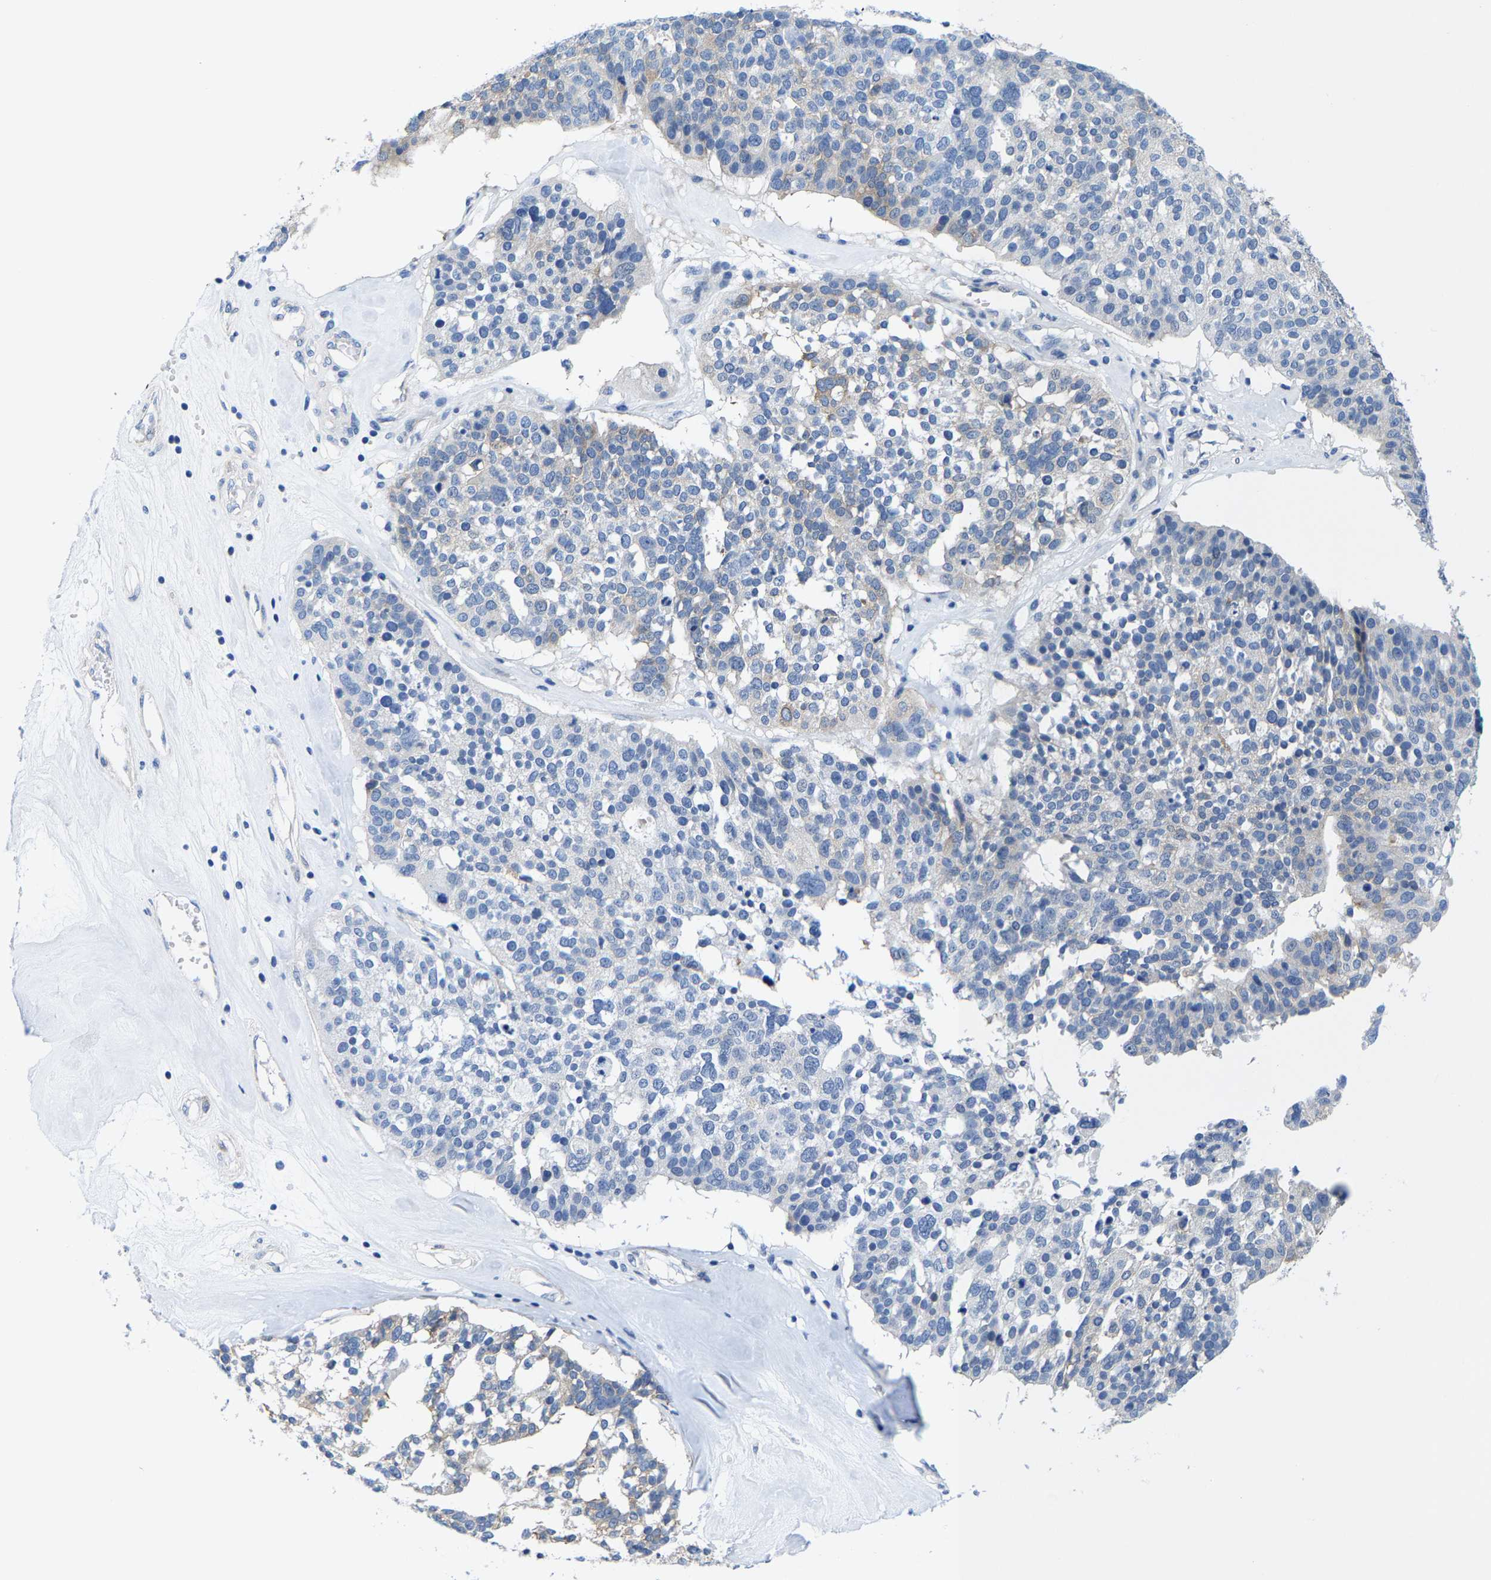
{"staining": {"intensity": "weak", "quantity": "<25%", "location": "cytoplasmic/membranous"}, "tissue": "ovarian cancer", "cell_type": "Tumor cells", "image_type": "cancer", "snomed": [{"axis": "morphology", "description": "Cystadenocarcinoma, serous, NOS"}, {"axis": "topography", "description": "Ovary"}], "caption": "Immunohistochemistry (IHC) micrograph of neoplastic tissue: human serous cystadenocarcinoma (ovarian) stained with DAB (3,3'-diaminobenzidine) demonstrates no significant protein expression in tumor cells.", "gene": "DSCAM", "patient": {"sex": "female", "age": 59}}